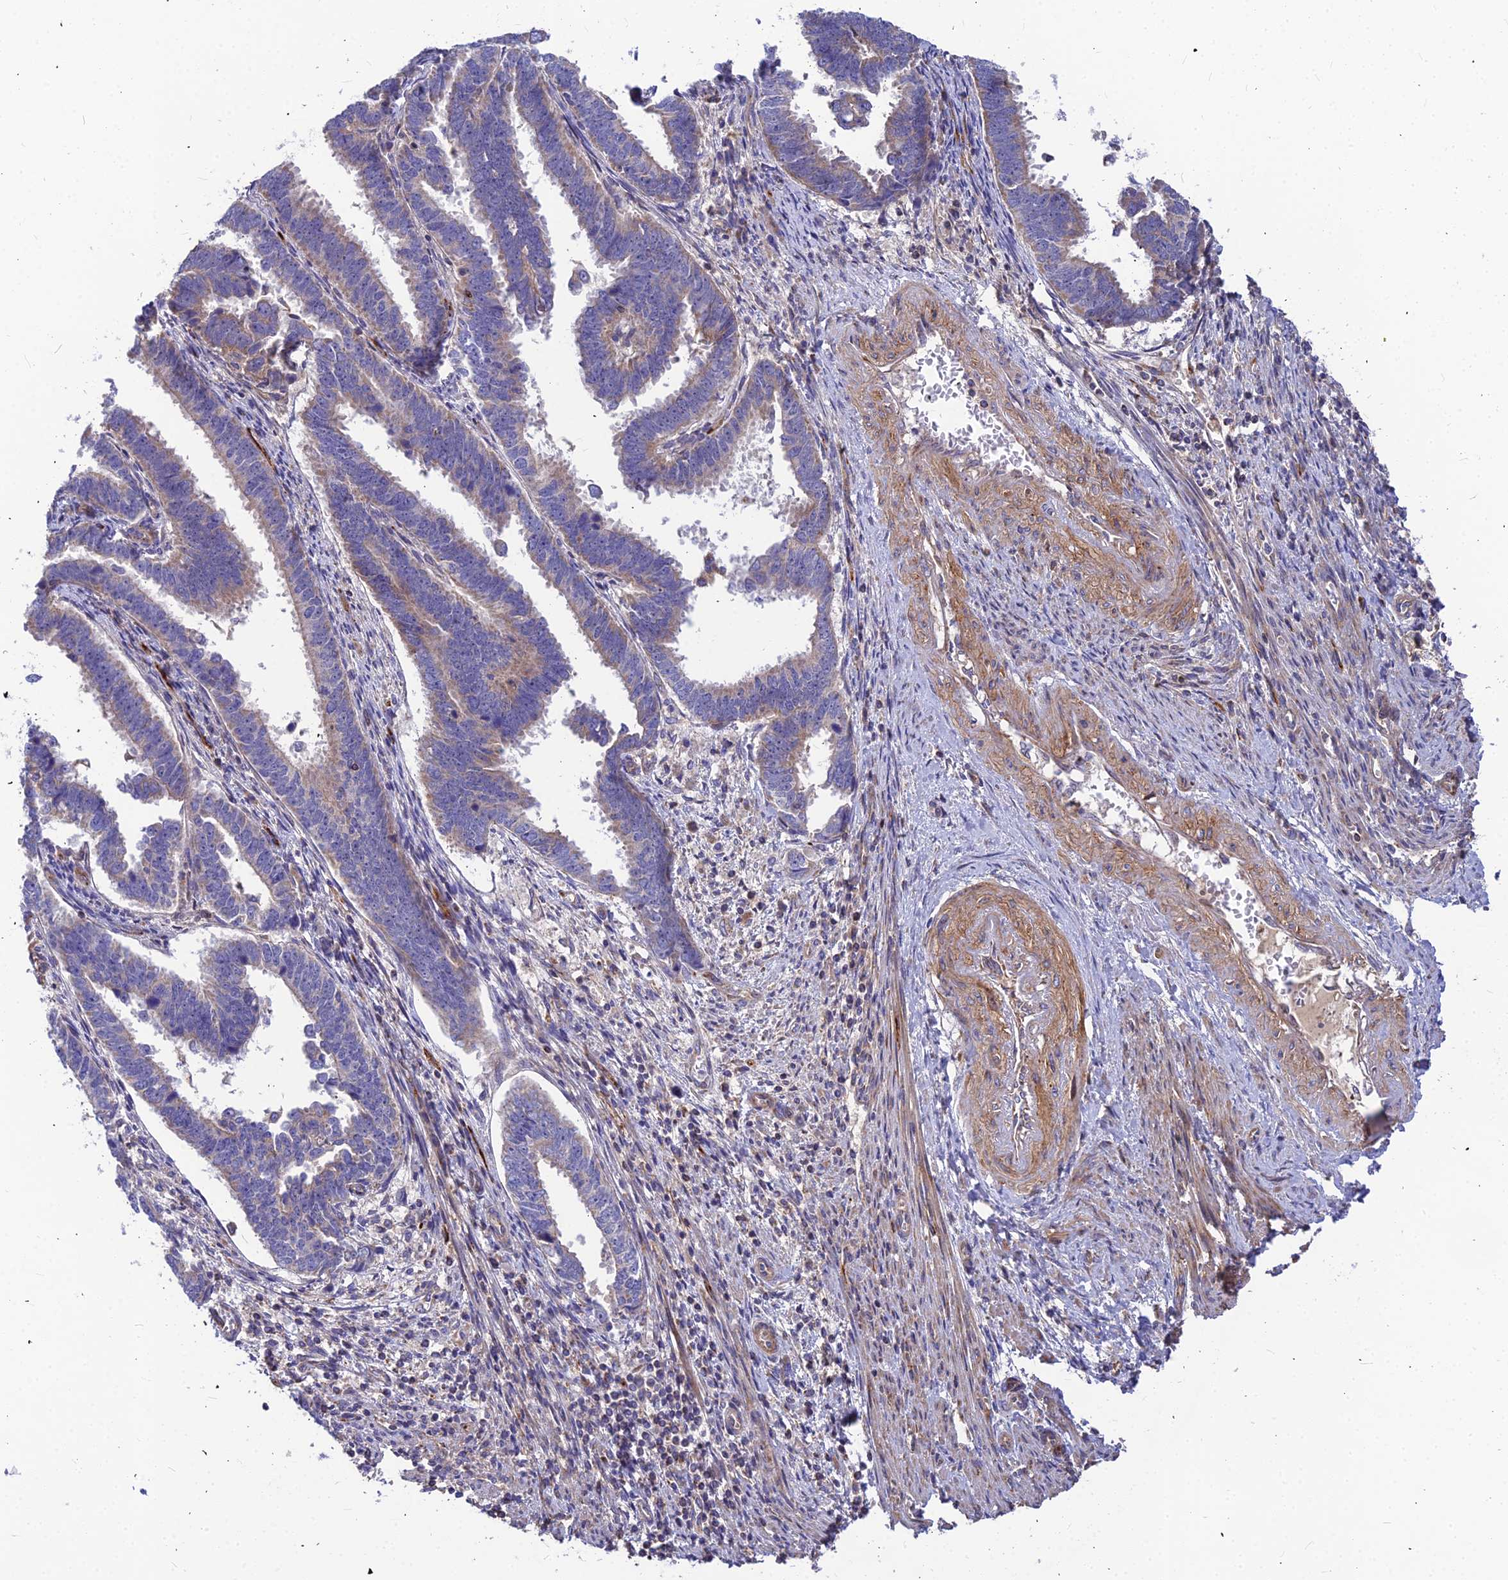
{"staining": {"intensity": "weak", "quantity": "25%-75%", "location": "cytoplasmic/membranous"}, "tissue": "endometrial cancer", "cell_type": "Tumor cells", "image_type": "cancer", "snomed": [{"axis": "morphology", "description": "Adenocarcinoma, NOS"}, {"axis": "topography", "description": "Endometrium"}], "caption": "The histopathology image shows a brown stain indicating the presence of a protein in the cytoplasmic/membranous of tumor cells in adenocarcinoma (endometrial).", "gene": "ASPHD1", "patient": {"sex": "female", "age": 75}}